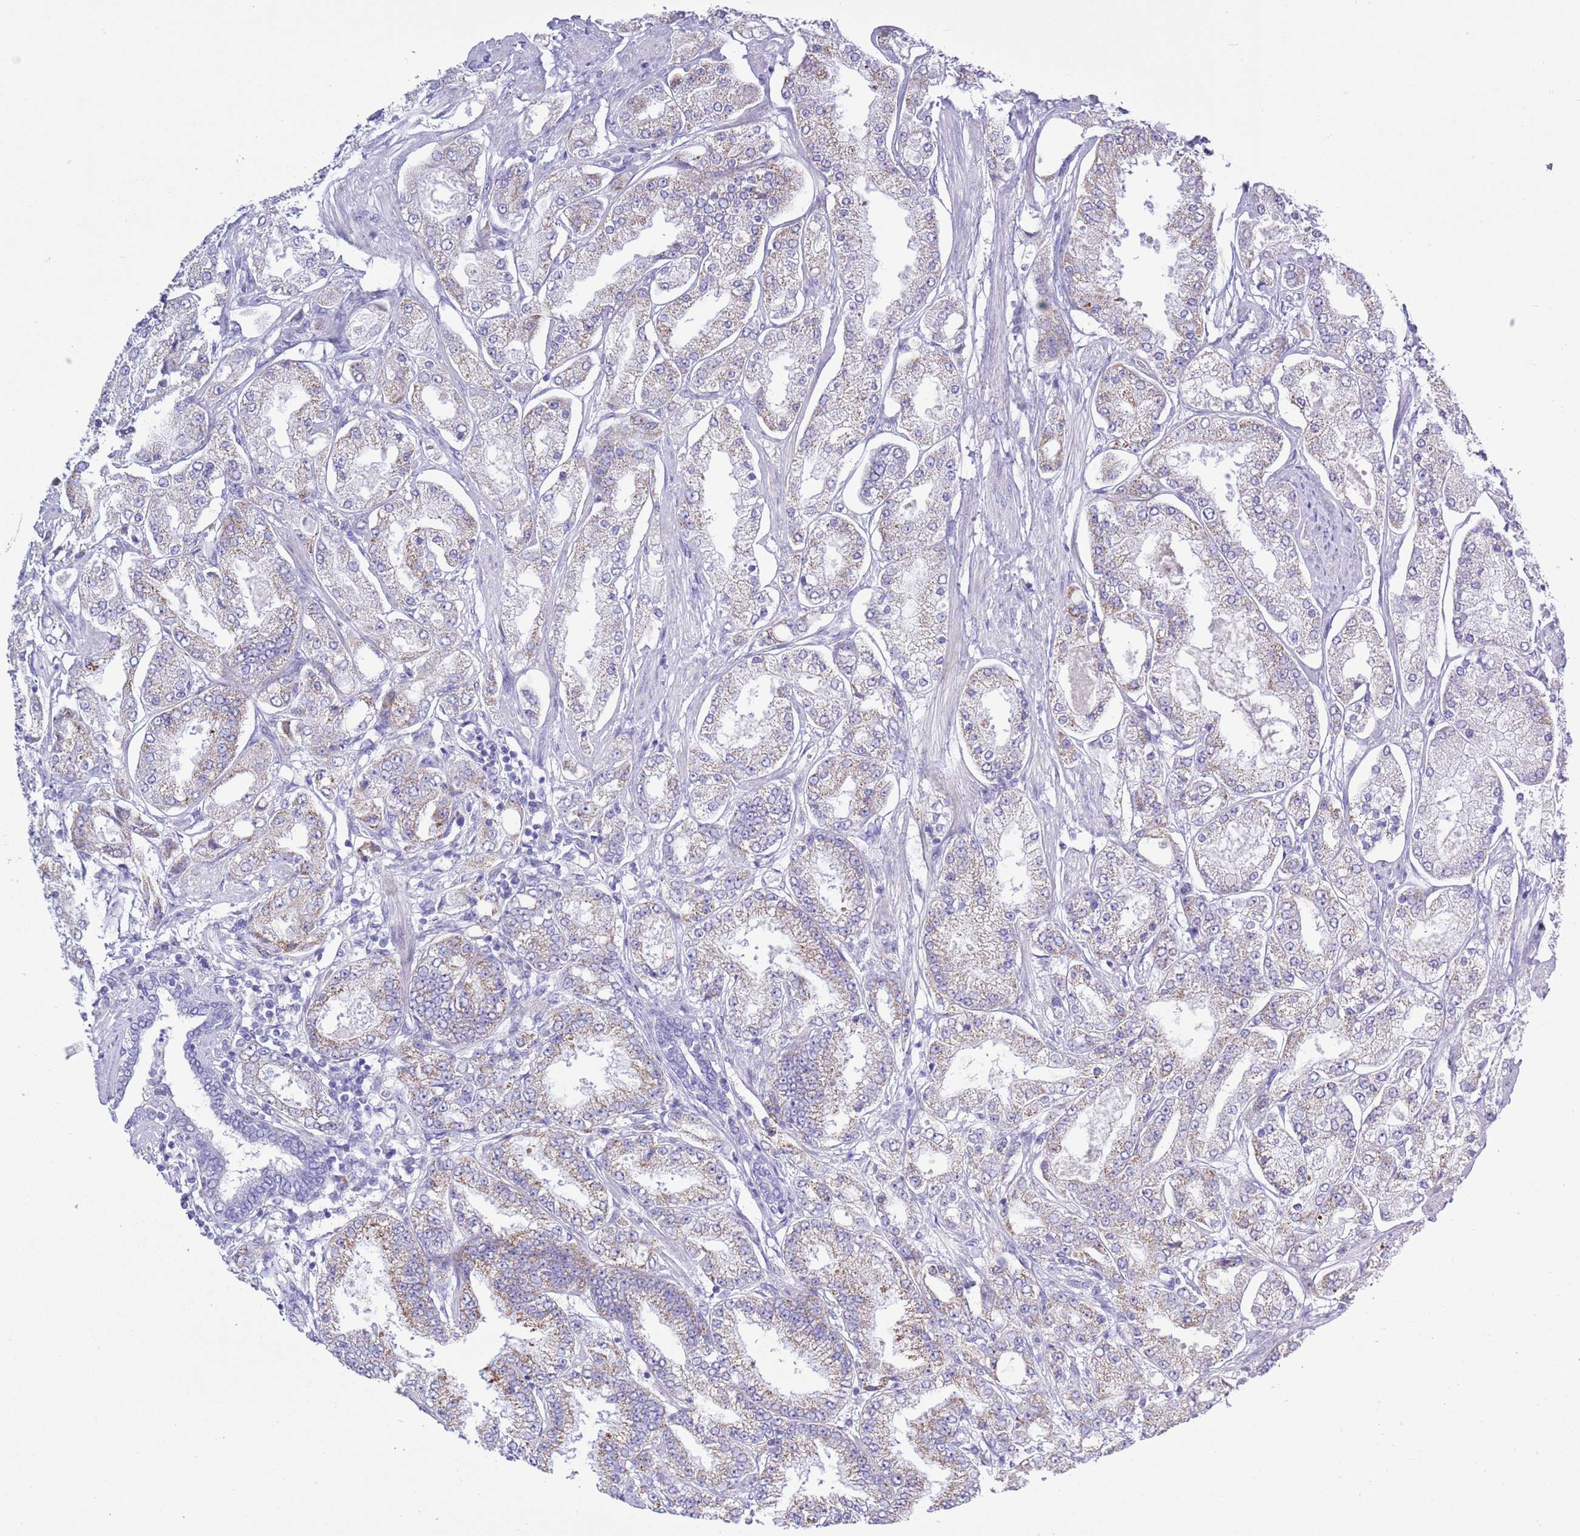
{"staining": {"intensity": "weak", "quantity": "25%-75%", "location": "cytoplasmic/membranous"}, "tissue": "prostate cancer", "cell_type": "Tumor cells", "image_type": "cancer", "snomed": [{"axis": "morphology", "description": "Adenocarcinoma, High grade"}, {"axis": "topography", "description": "Prostate"}], "caption": "High-grade adenocarcinoma (prostate) stained with a brown dye reveals weak cytoplasmic/membranous positive staining in approximately 25%-75% of tumor cells.", "gene": "MOCOS", "patient": {"sex": "male", "age": 69}}